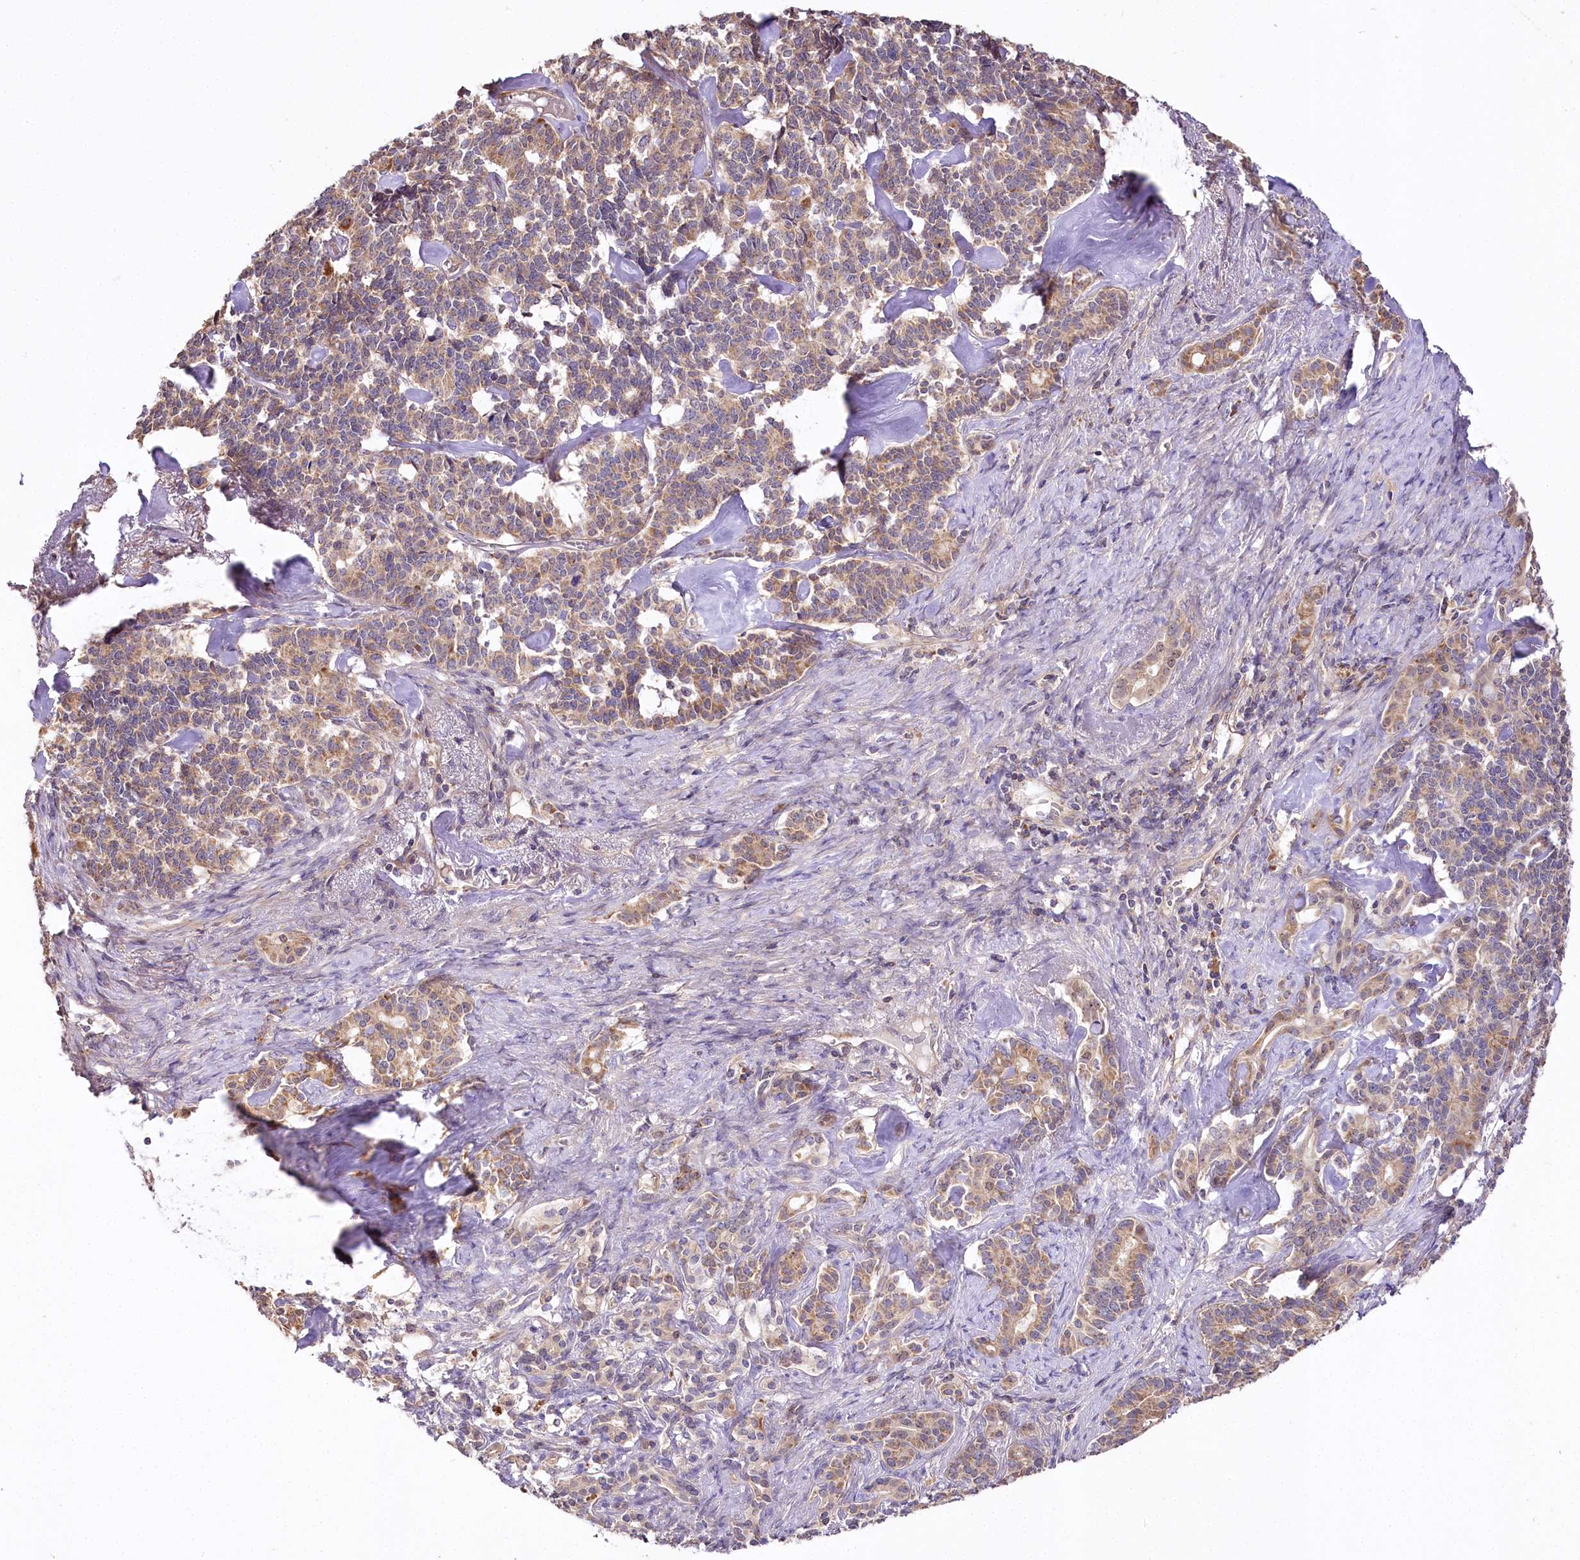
{"staining": {"intensity": "weak", "quantity": ">75%", "location": "cytoplasmic/membranous"}, "tissue": "pancreatic cancer", "cell_type": "Tumor cells", "image_type": "cancer", "snomed": [{"axis": "morphology", "description": "Adenocarcinoma, NOS"}, {"axis": "topography", "description": "Pancreas"}], "caption": "A low amount of weak cytoplasmic/membranous expression is seen in approximately >75% of tumor cells in pancreatic adenocarcinoma tissue. (DAB (3,3'-diaminobenzidine) IHC, brown staining for protein, blue staining for nuclei).", "gene": "ZNF226", "patient": {"sex": "female", "age": 74}}